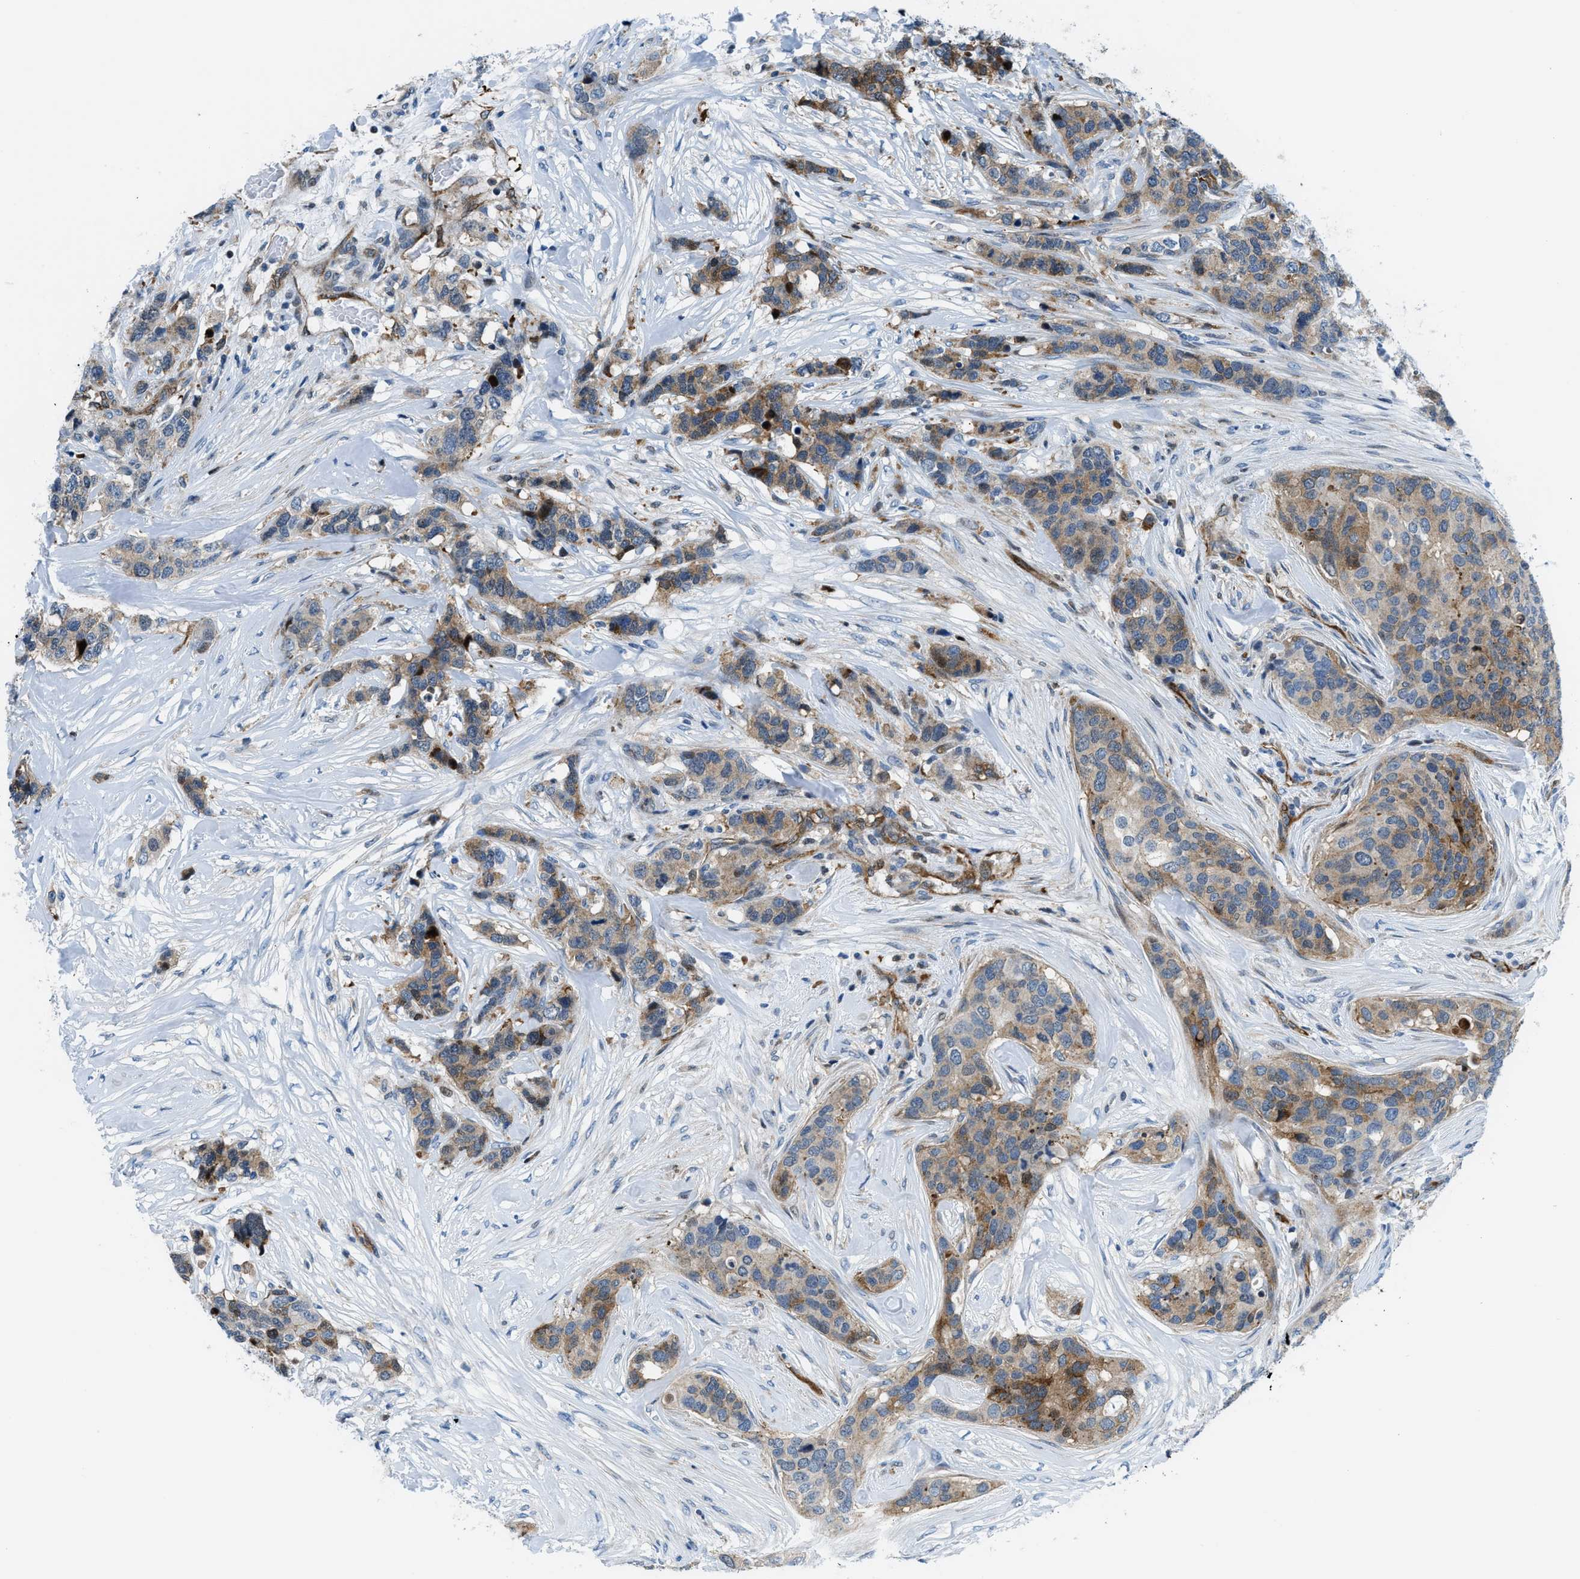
{"staining": {"intensity": "moderate", "quantity": ">75%", "location": "cytoplasmic/membranous"}, "tissue": "breast cancer", "cell_type": "Tumor cells", "image_type": "cancer", "snomed": [{"axis": "morphology", "description": "Lobular carcinoma"}, {"axis": "topography", "description": "Breast"}], "caption": "Breast cancer stained for a protein reveals moderate cytoplasmic/membranous positivity in tumor cells.", "gene": "YWHAE", "patient": {"sex": "female", "age": 59}}